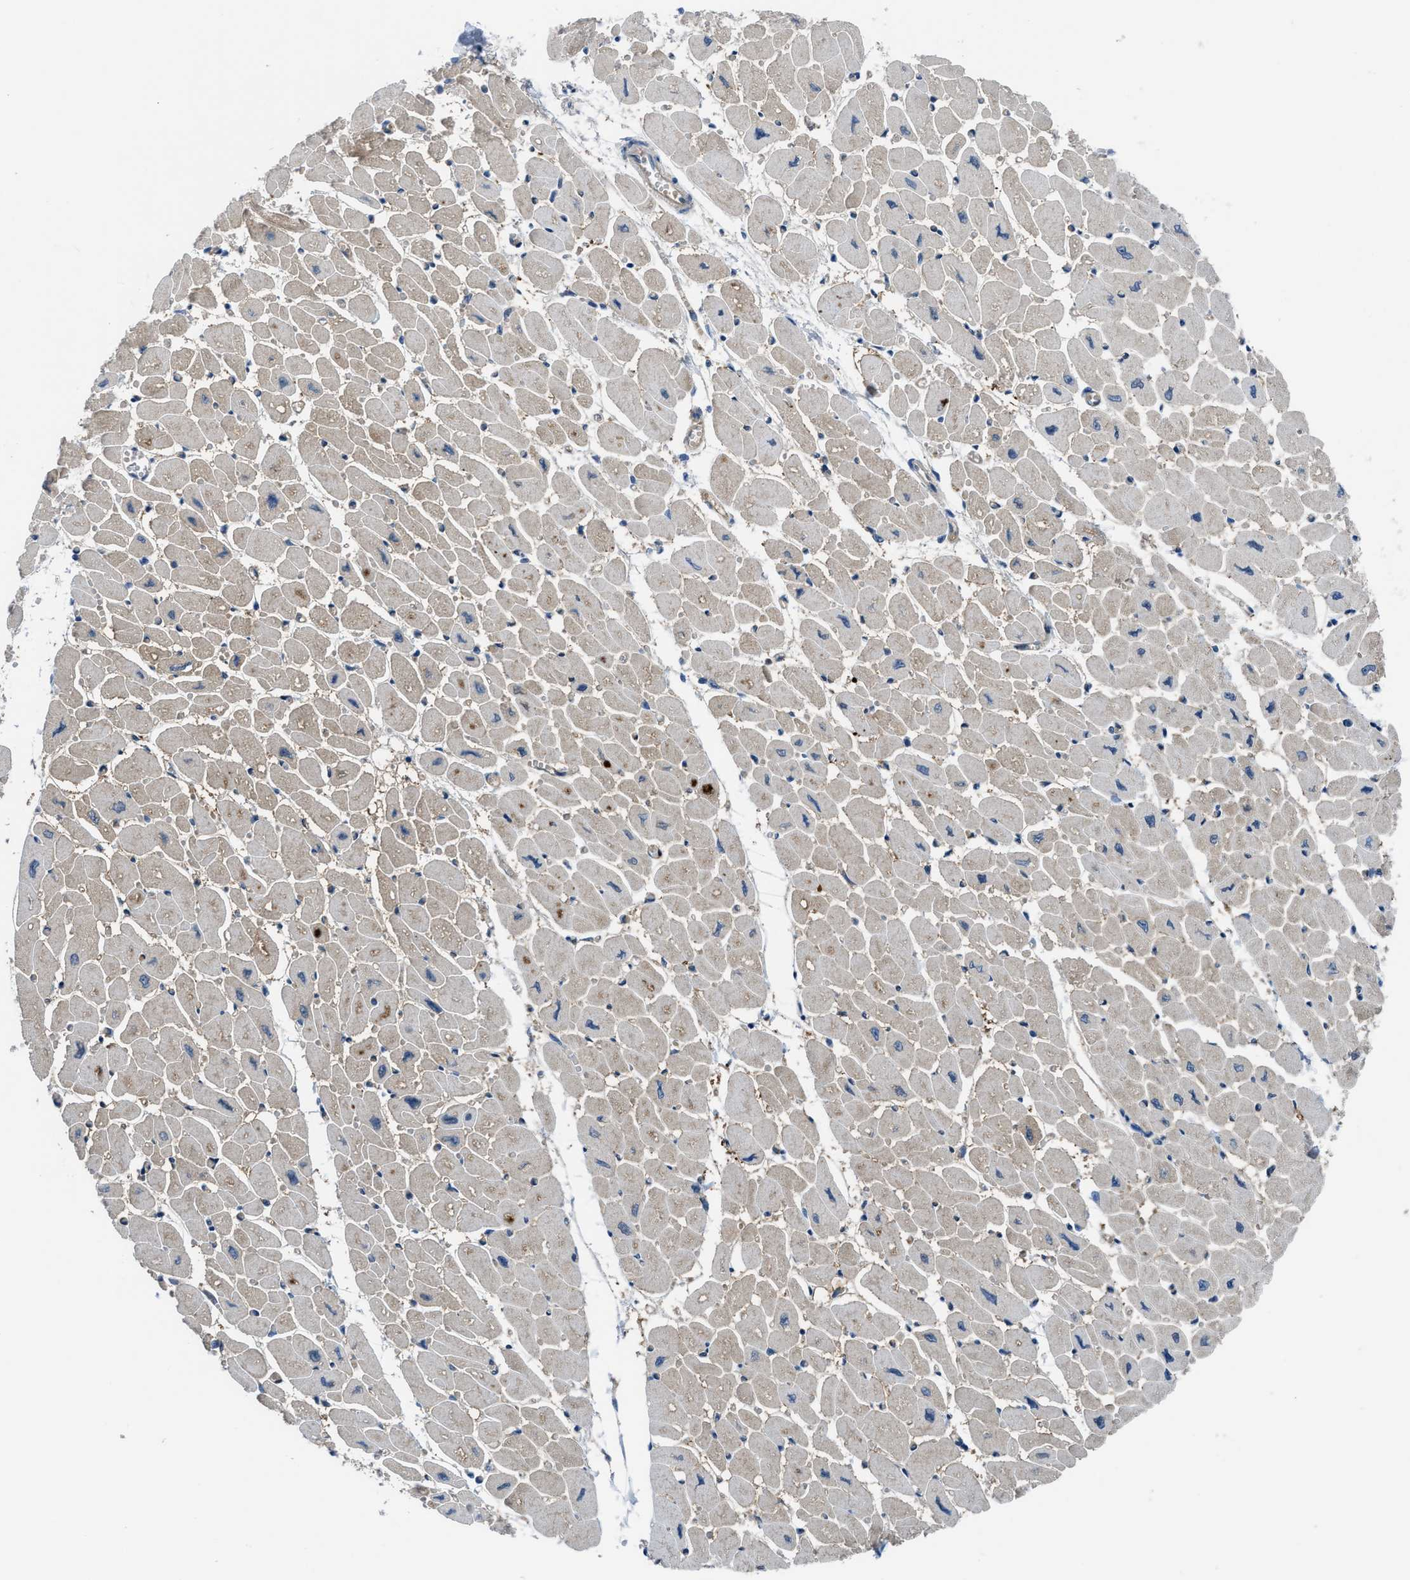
{"staining": {"intensity": "moderate", "quantity": ">75%", "location": "cytoplasmic/membranous"}, "tissue": "heart muscle", "cell_type": "Cardiomyocytes", "image_type": "normal", "snomed": [{"axis": "morphology", "description": "Normal tissue, NOS"}, {"axis": "topography", "description": "Heart"}], "caption": "Heart muscle stained with immunohistochemistry (IHC) exhibits moderate cytoplasmic/membranous positivity in approximately >75% of cardiomyocytes.", "gene": "BAZ2B", "patient": {"sex": "female", "age": 54}}